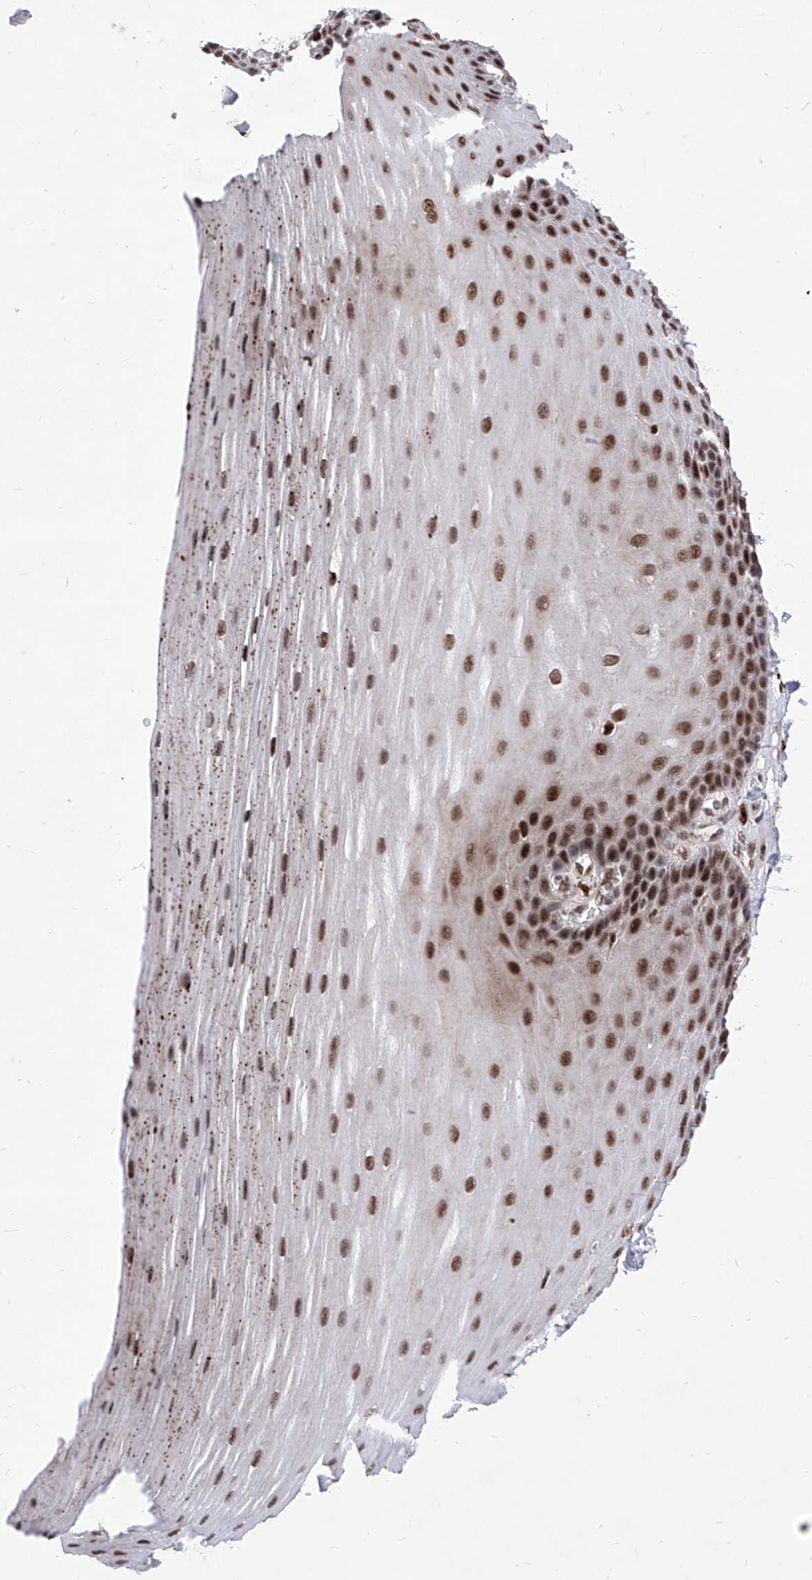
{"staining": {"intensity": "strong", "quantity": ">75%", "location": "nuclear"}, "tissue": "esophagus", "cell_type": "Squamous epithelial cells", "image_type": "normal", "snomed": [{"axis": "morphology", "description": "Normal tissue, NOS"}, {"axis": "topography", "description": "Esophagus"}], "caption": "The photomicrograph exhibits immunohistochemical staining of unremarkable esophagus. There is strong nuclear positivity is identified in approximately >75% of squamous epithelial cells. (DAB (3,3'-diaminobenzidine) IHC with brightfield microscopy, high magnification).", "gene": "PHF5A", "patient": {"sex": "male", "age": 62}}